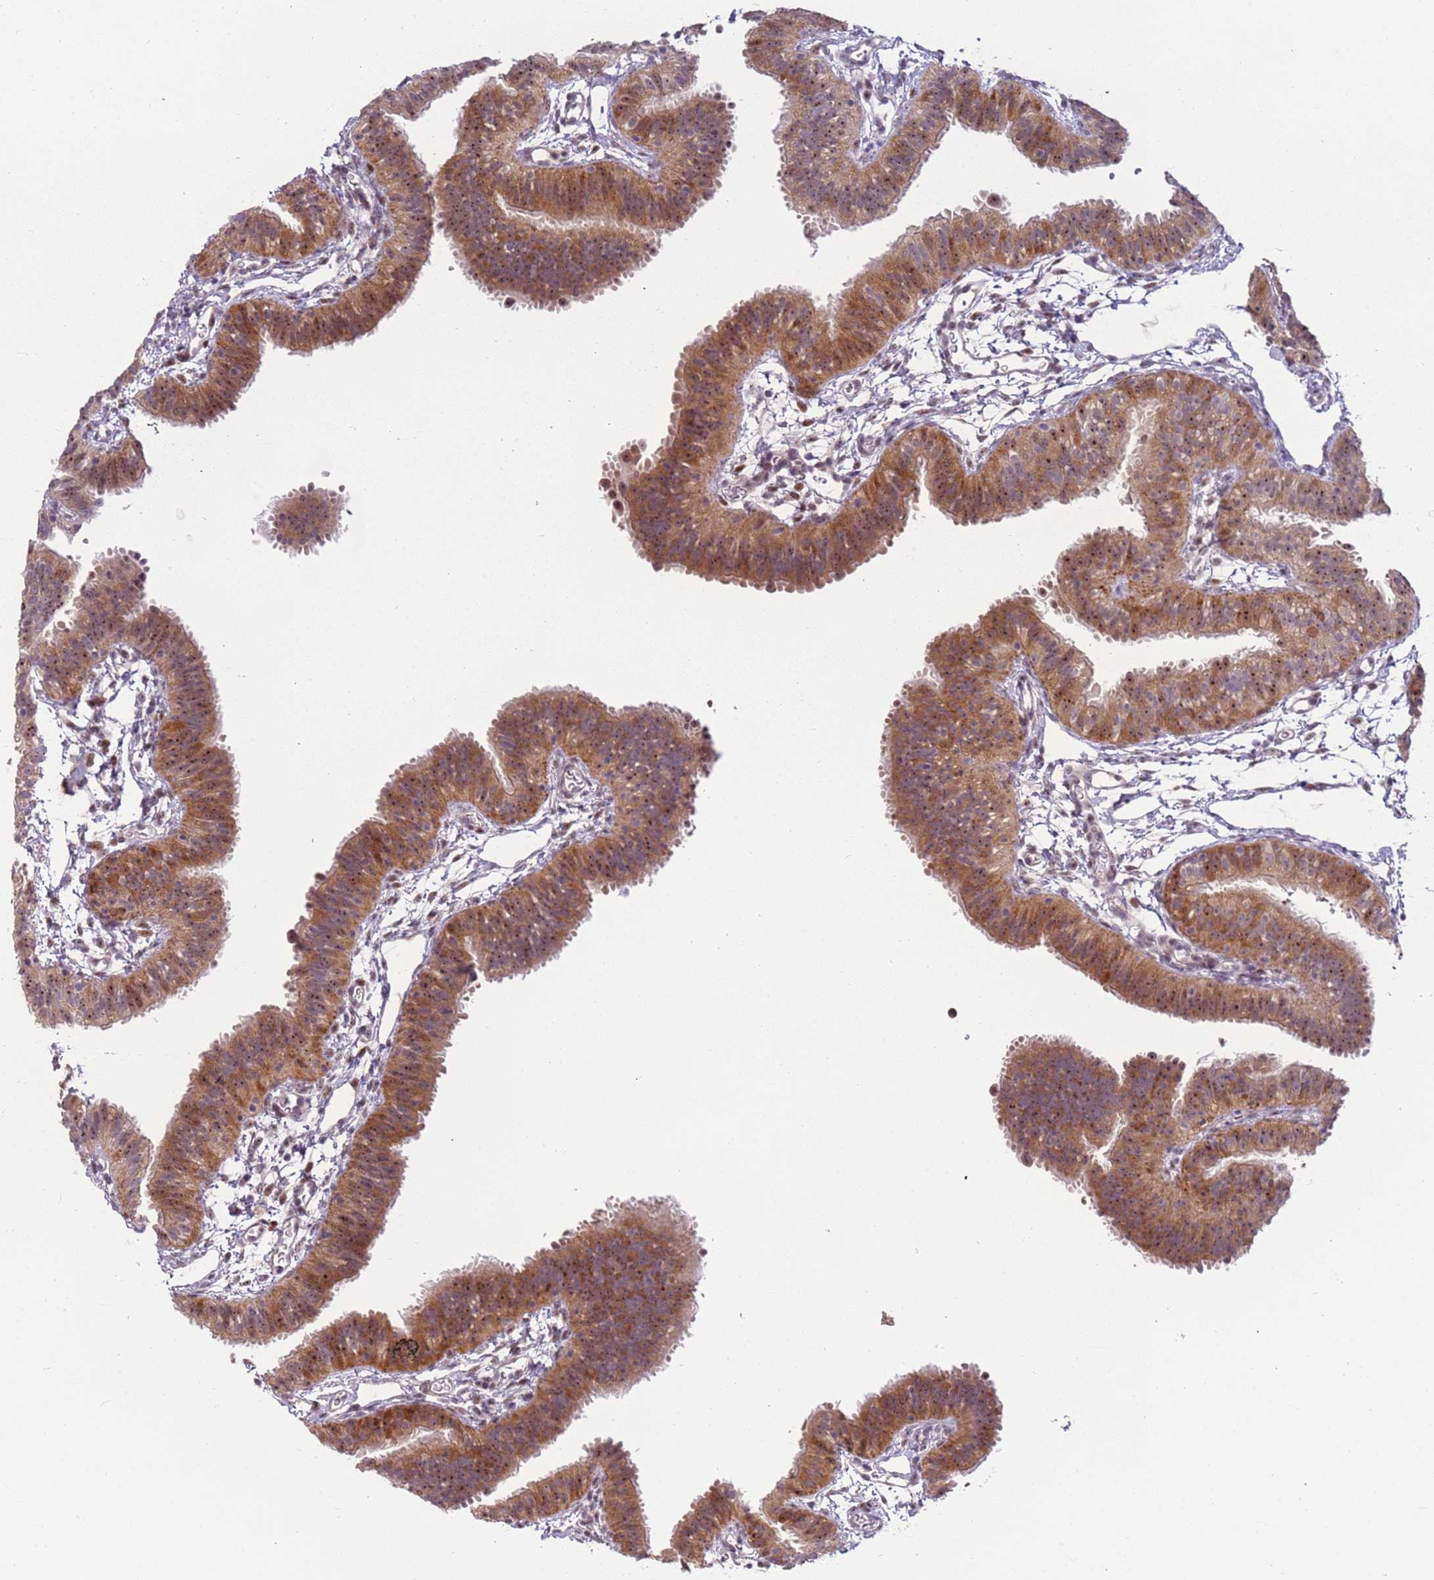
{"staining": {"intensity": "moderate", "quantity": ">75%", "location": "cytoplasmic/membranous,nuclear"}, "tissue": "fallopian tube", "cell_type": "Glandular cells", "image_type": "normal", "snomed": [{"axis": "morphology", "description": "Normal tissue, NOS"}, {"axis": "topography", "description": "Fallopian tube"}], "caption": "The micrograph reveals a brown stain indicating the presence of a protein in the cytoplasmic/membranous,nuclear of glandular cells in fallopian tube. (DAB IHC, brown staining for protein, blue staining for nuclei).", "gene": "UCMA", "patient": {"sex": "female", "age": 35}}